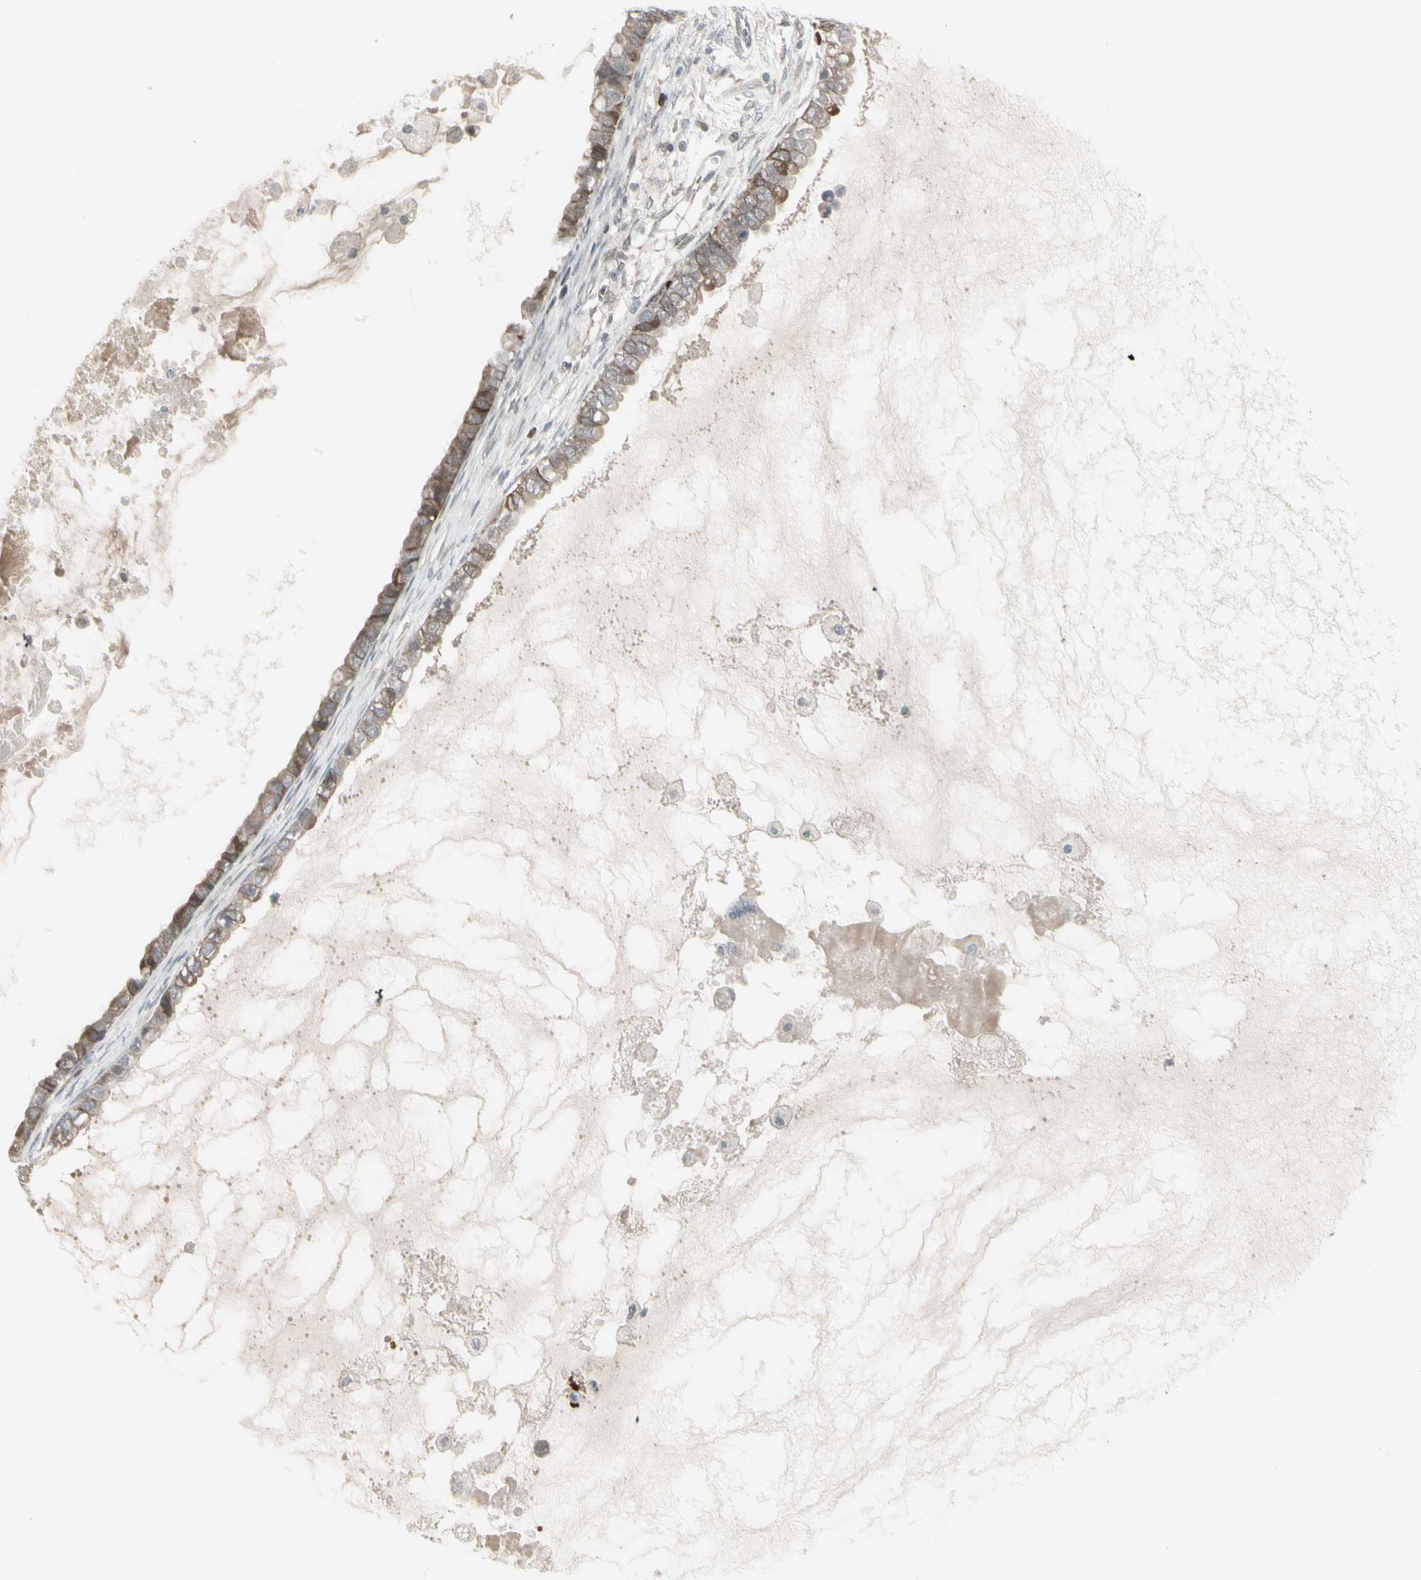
{"staining": {"intensity": "moderate", "quantity": ">75%", "location": "cytoplasmic/membranous"}, "tissue": "ovarian cancer", "cell_type": "Tumor cells", "image_type": "cancer", "snomed": [{"axis": "morphology", "description": "Cystadenocarcinoma, mucinous, NOS"}, {"axis": "topography", "description": "Ovary"}], "caption": "Tumor cells show medium levels of moderate cytoplasmic/membranous staining in approximately >75% of cells in ovarian cancer (mucinous cystadenocarcinoma).", "gene": "IGFBP6", "patient": {"sex": "female", "age": 80}}